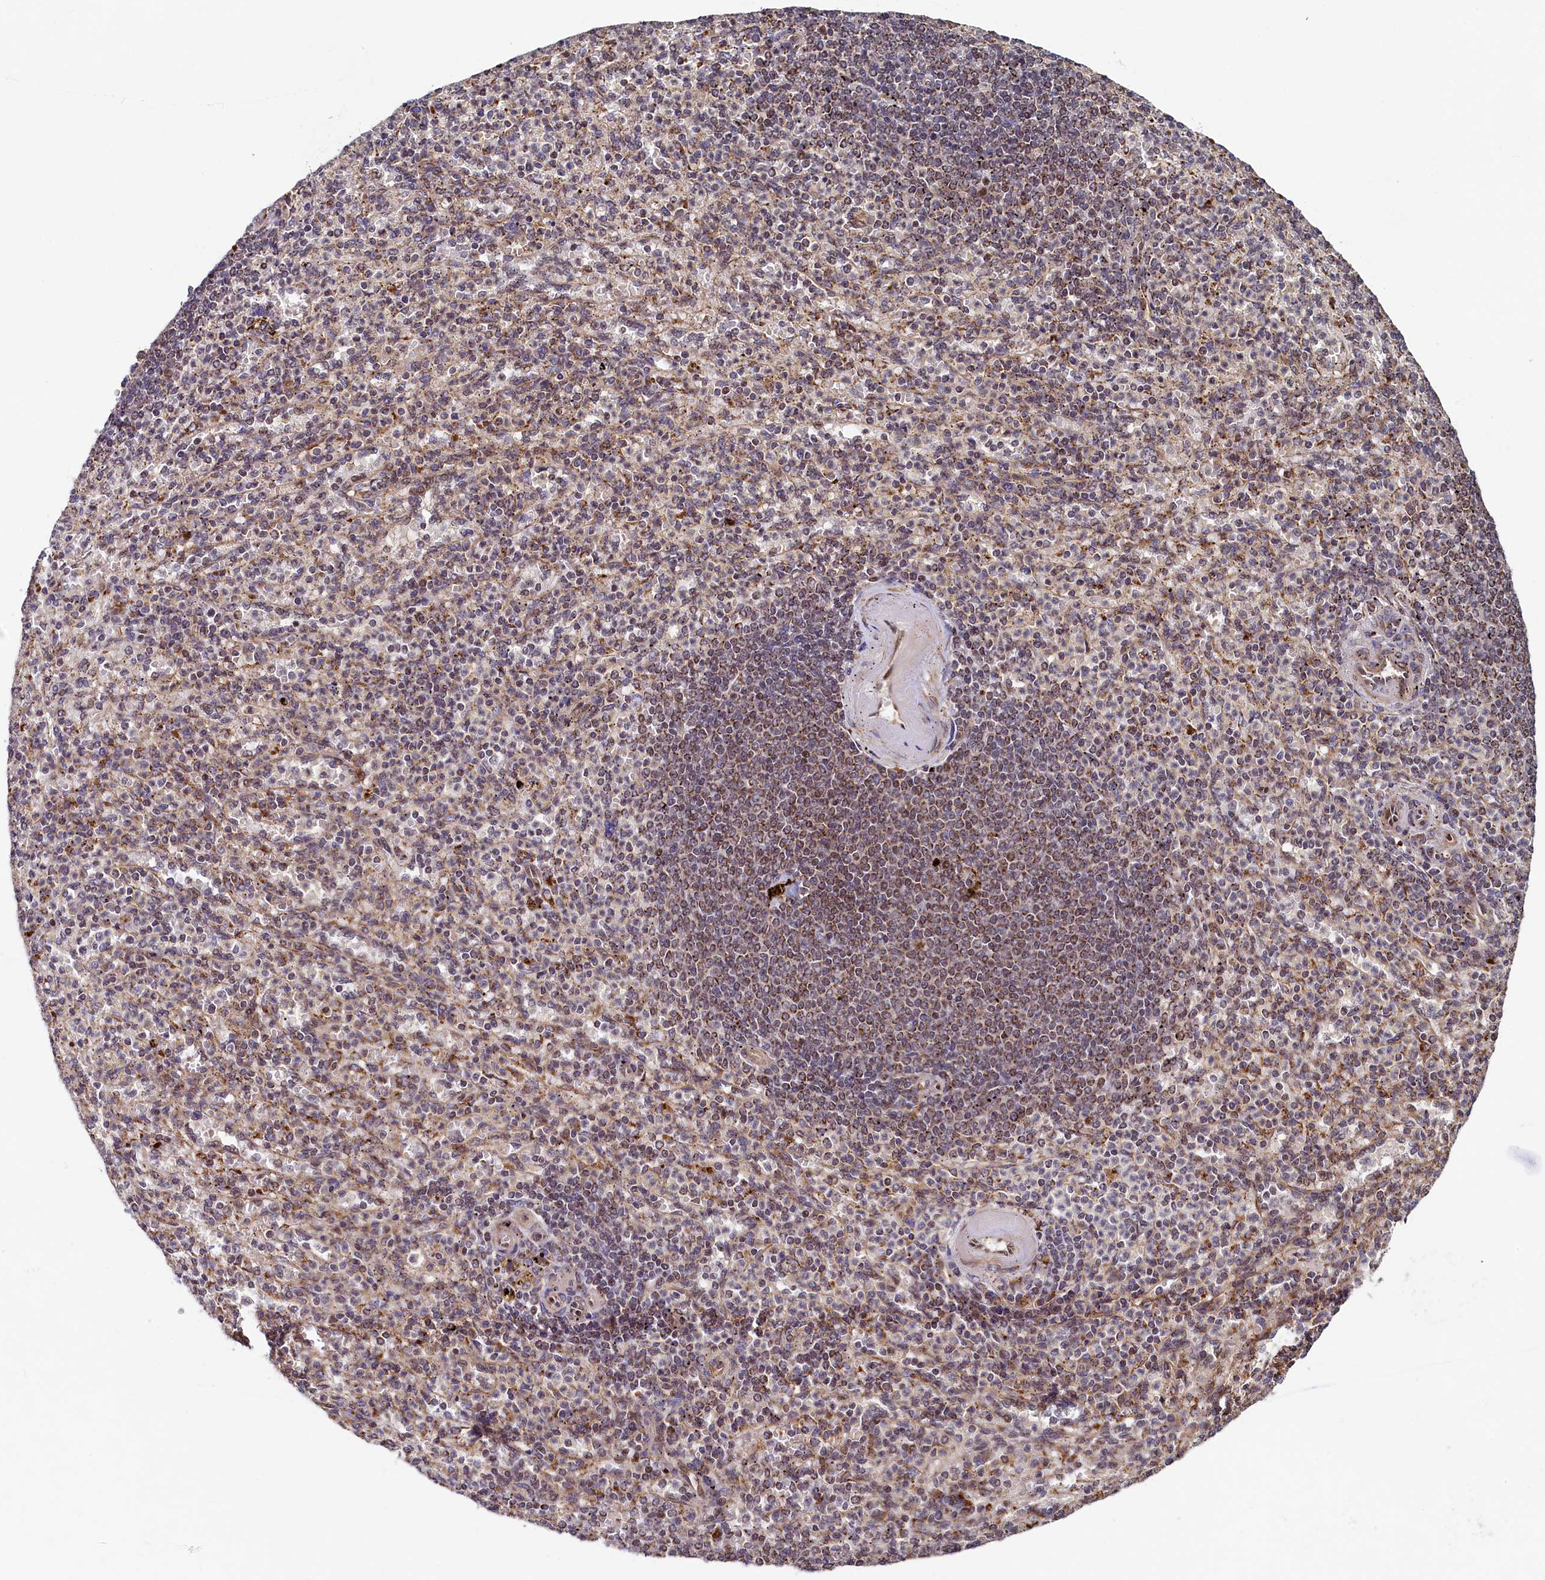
{"staining": {"intensity": "weak", "quantity": "25%-75%", "location": "cytoplasmic/membranous"}, "tissue": "spleen", "cell_type": "Cells in red pulp", "image_type": "normal", "snomed": [{"axis": "morphology", "description": "Normal tissue, NOS"}, {"axis": "topography", "description": "Spleen"}], "caption": "This micrograph demonstrates immunohistochemistry staining of normal spleen, with low weak cytoplasmic/membranous positivity in about 25%-75% of cells in red pulp.", "gene": "ZNF577", "patient": {"sex": "female", "age": 74}}